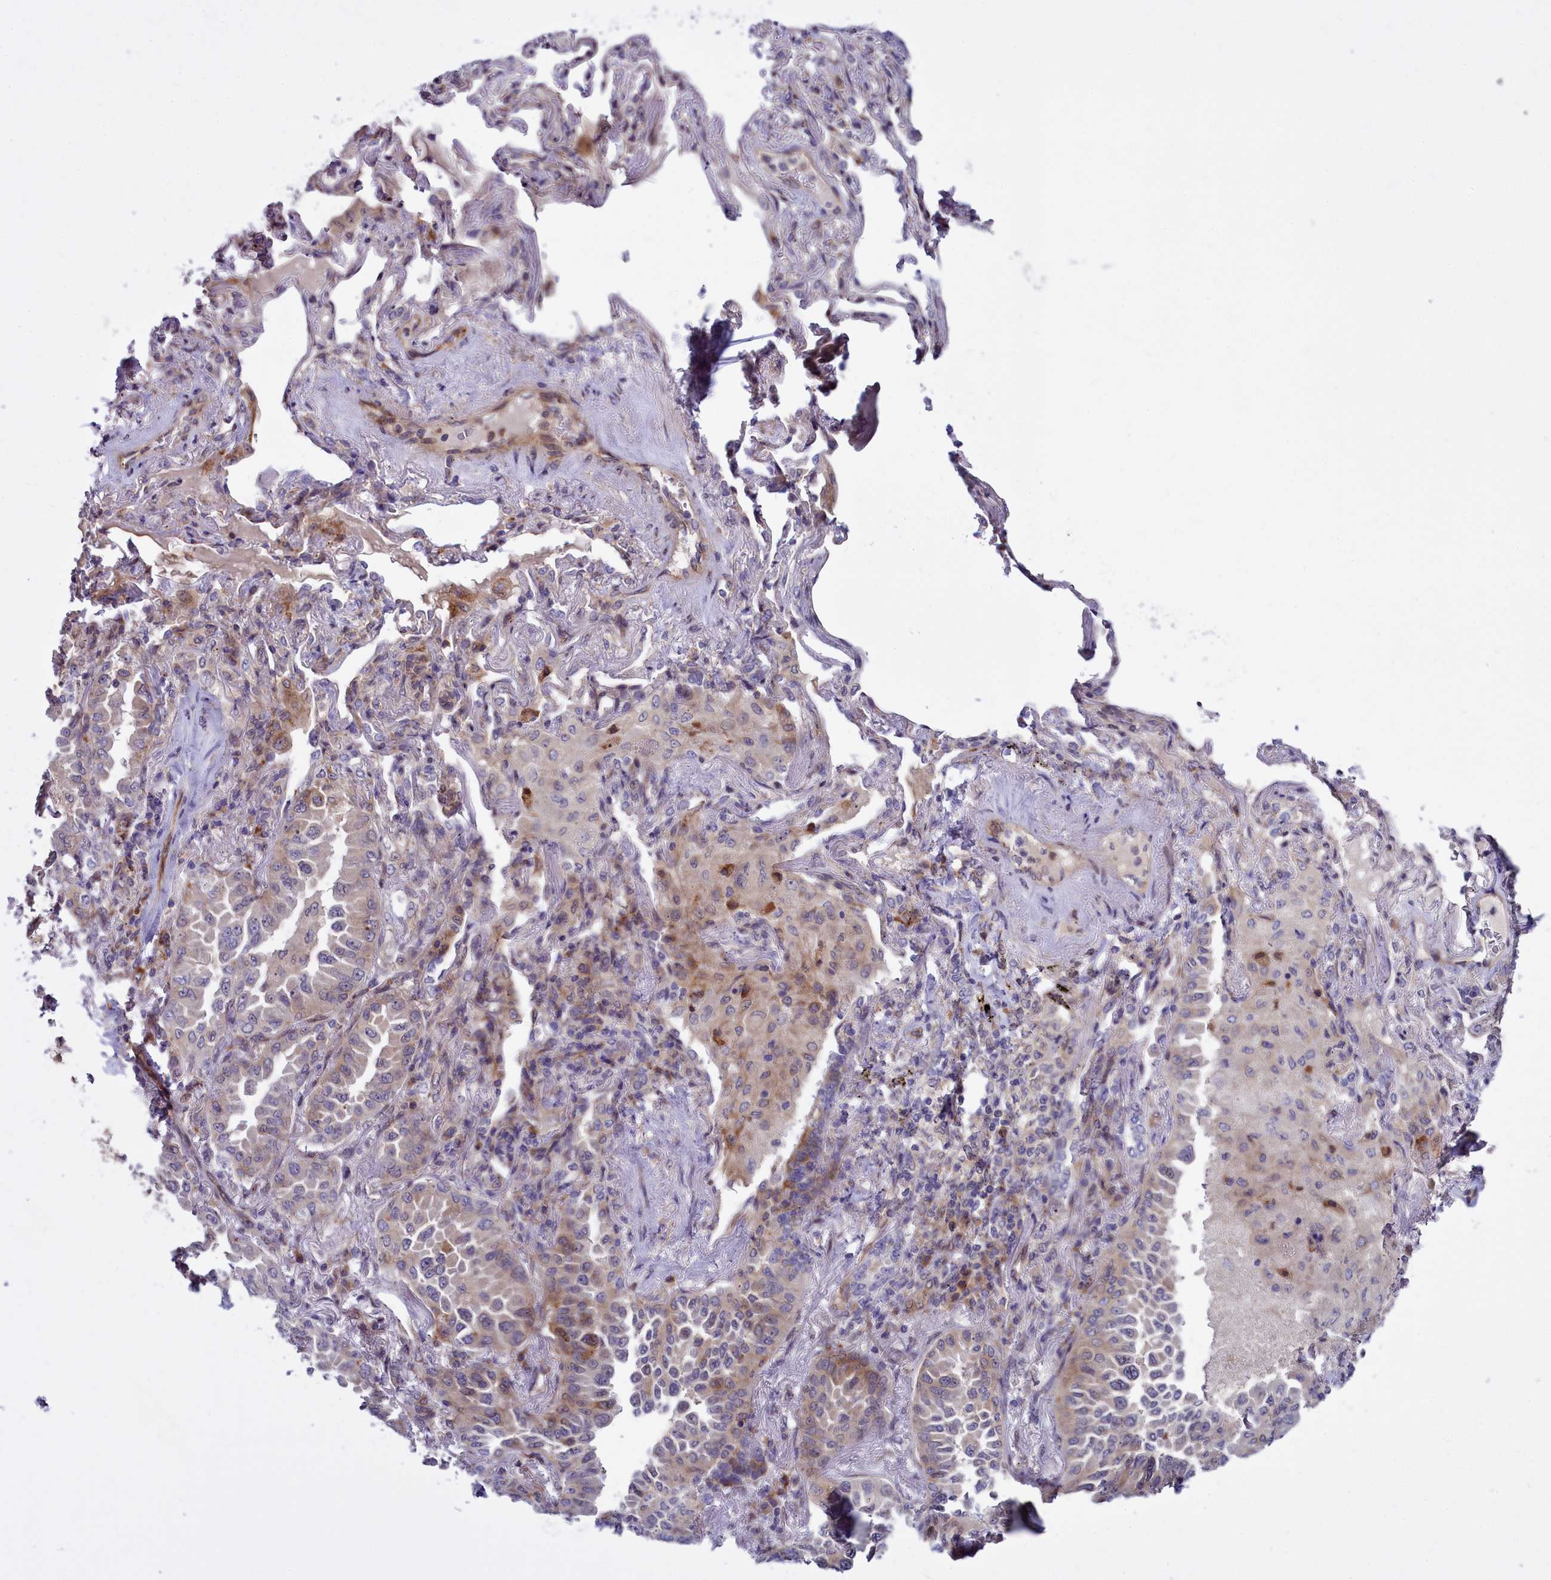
{"staining": {"intensity": "weak", "quantity": "<25%", "location": "cytoplasmic/membranous"}, "tissue": "lung cancer", "cell_type": "Tumor cells", "image_type": "cancer", "snomed": [{"axis": "morphology", "description": "Adenocarcinoma, NOS"}, {"axis": "topography", "description": "Lung"}], "caption": "Immunohistochemistry (IHC) of human lung adenocarcinoma displays no staining in tumor cells. Brightfield microscopy of immunohistochemistry (IHC) stained with DAB (3,3'-diaminobenzidine) (brown) and hematoxylin (blue), captured at high magnification.", "gene": "RAPGEF4", "patient": {"sex": "female", "age": 69}}